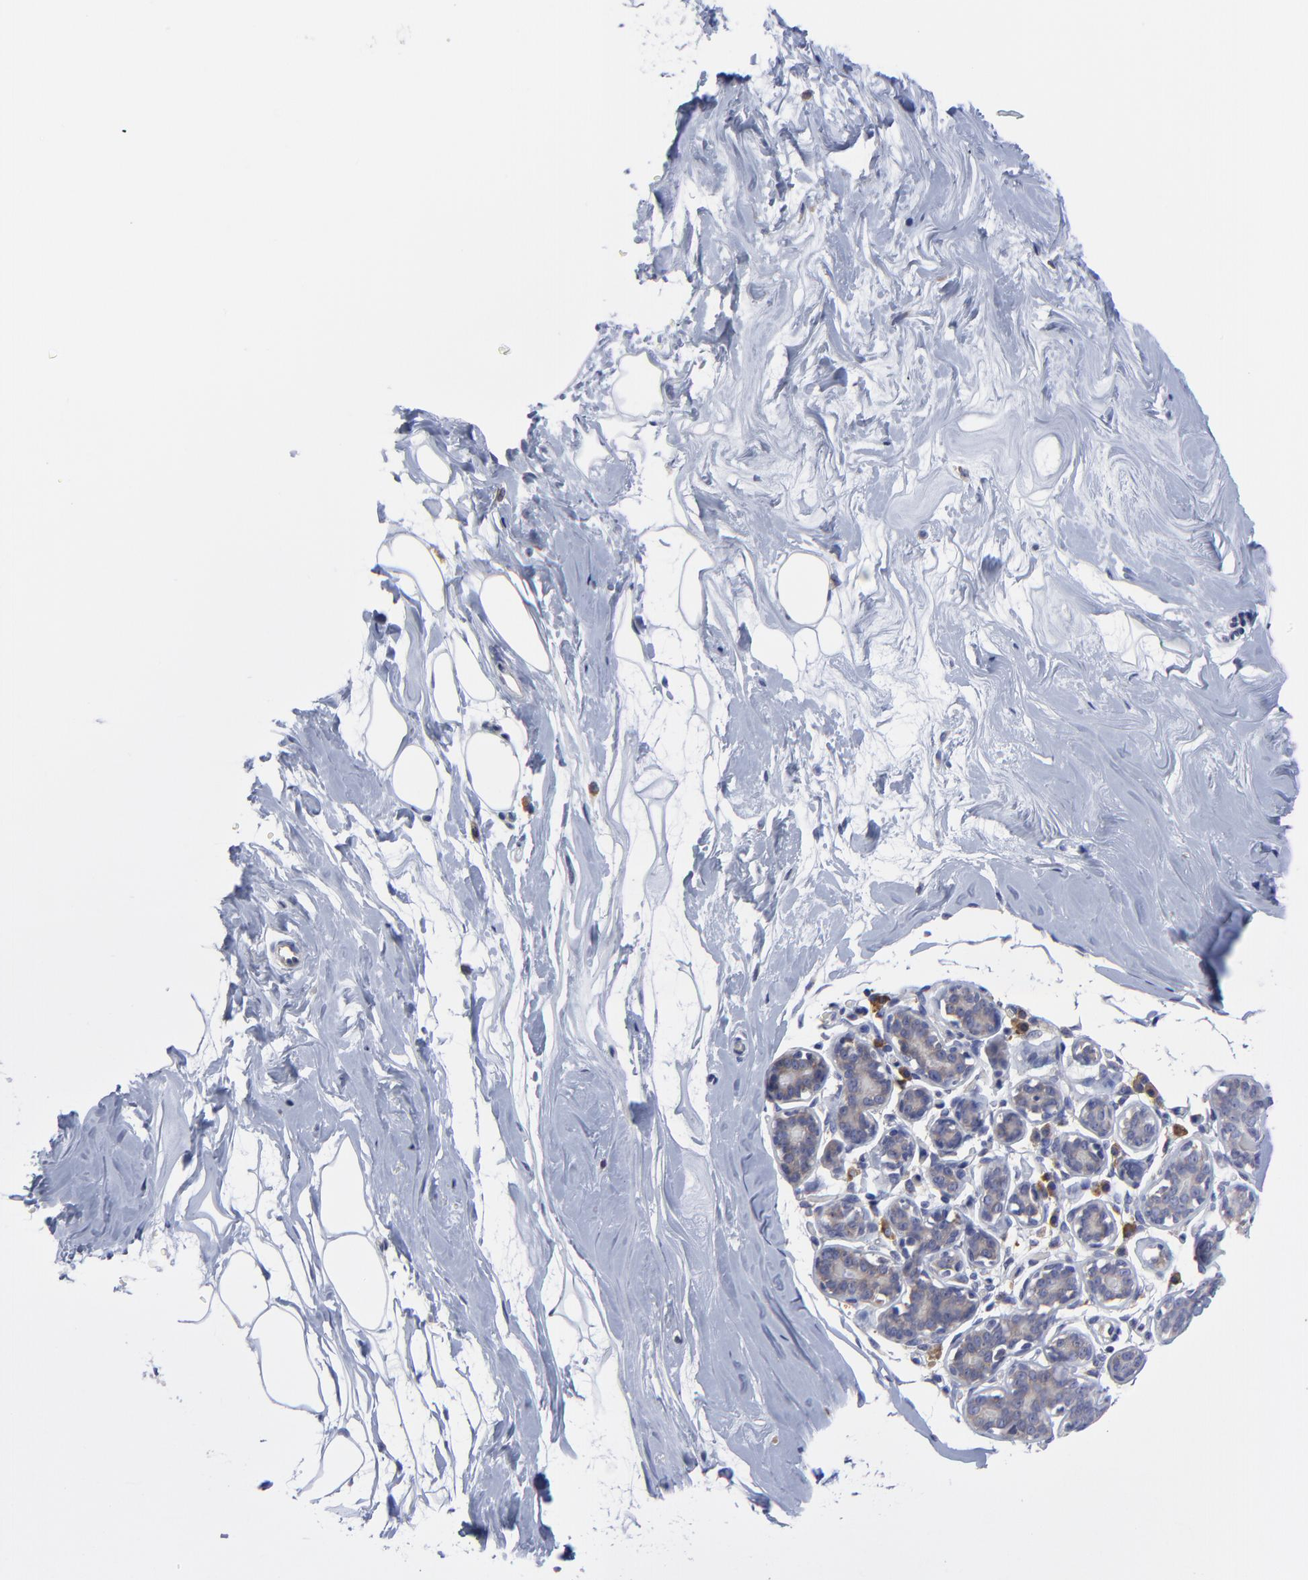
{"staining": {"intensity": "negative", "quantity": "none", "location": "none"}, "tissue": "breast", "cell_type": "Adipocytes", "image_type": "normal", "snomed": [{"axis": "morphology", "description": "Normal tissue, NOS"}, {"axis": "morphology", "description": "Fibrosis, NOS"}, {"axis": "topography", "description": "Breast"}], "caption": "Immunohistochemical staining of benign breast demonstrates no significant staining in adipocytes. (Brightfield microscopy of DAB IHC at high magnification).", "gene": "MOSPD2", "patient": {"sex": "female", "age": 39}}